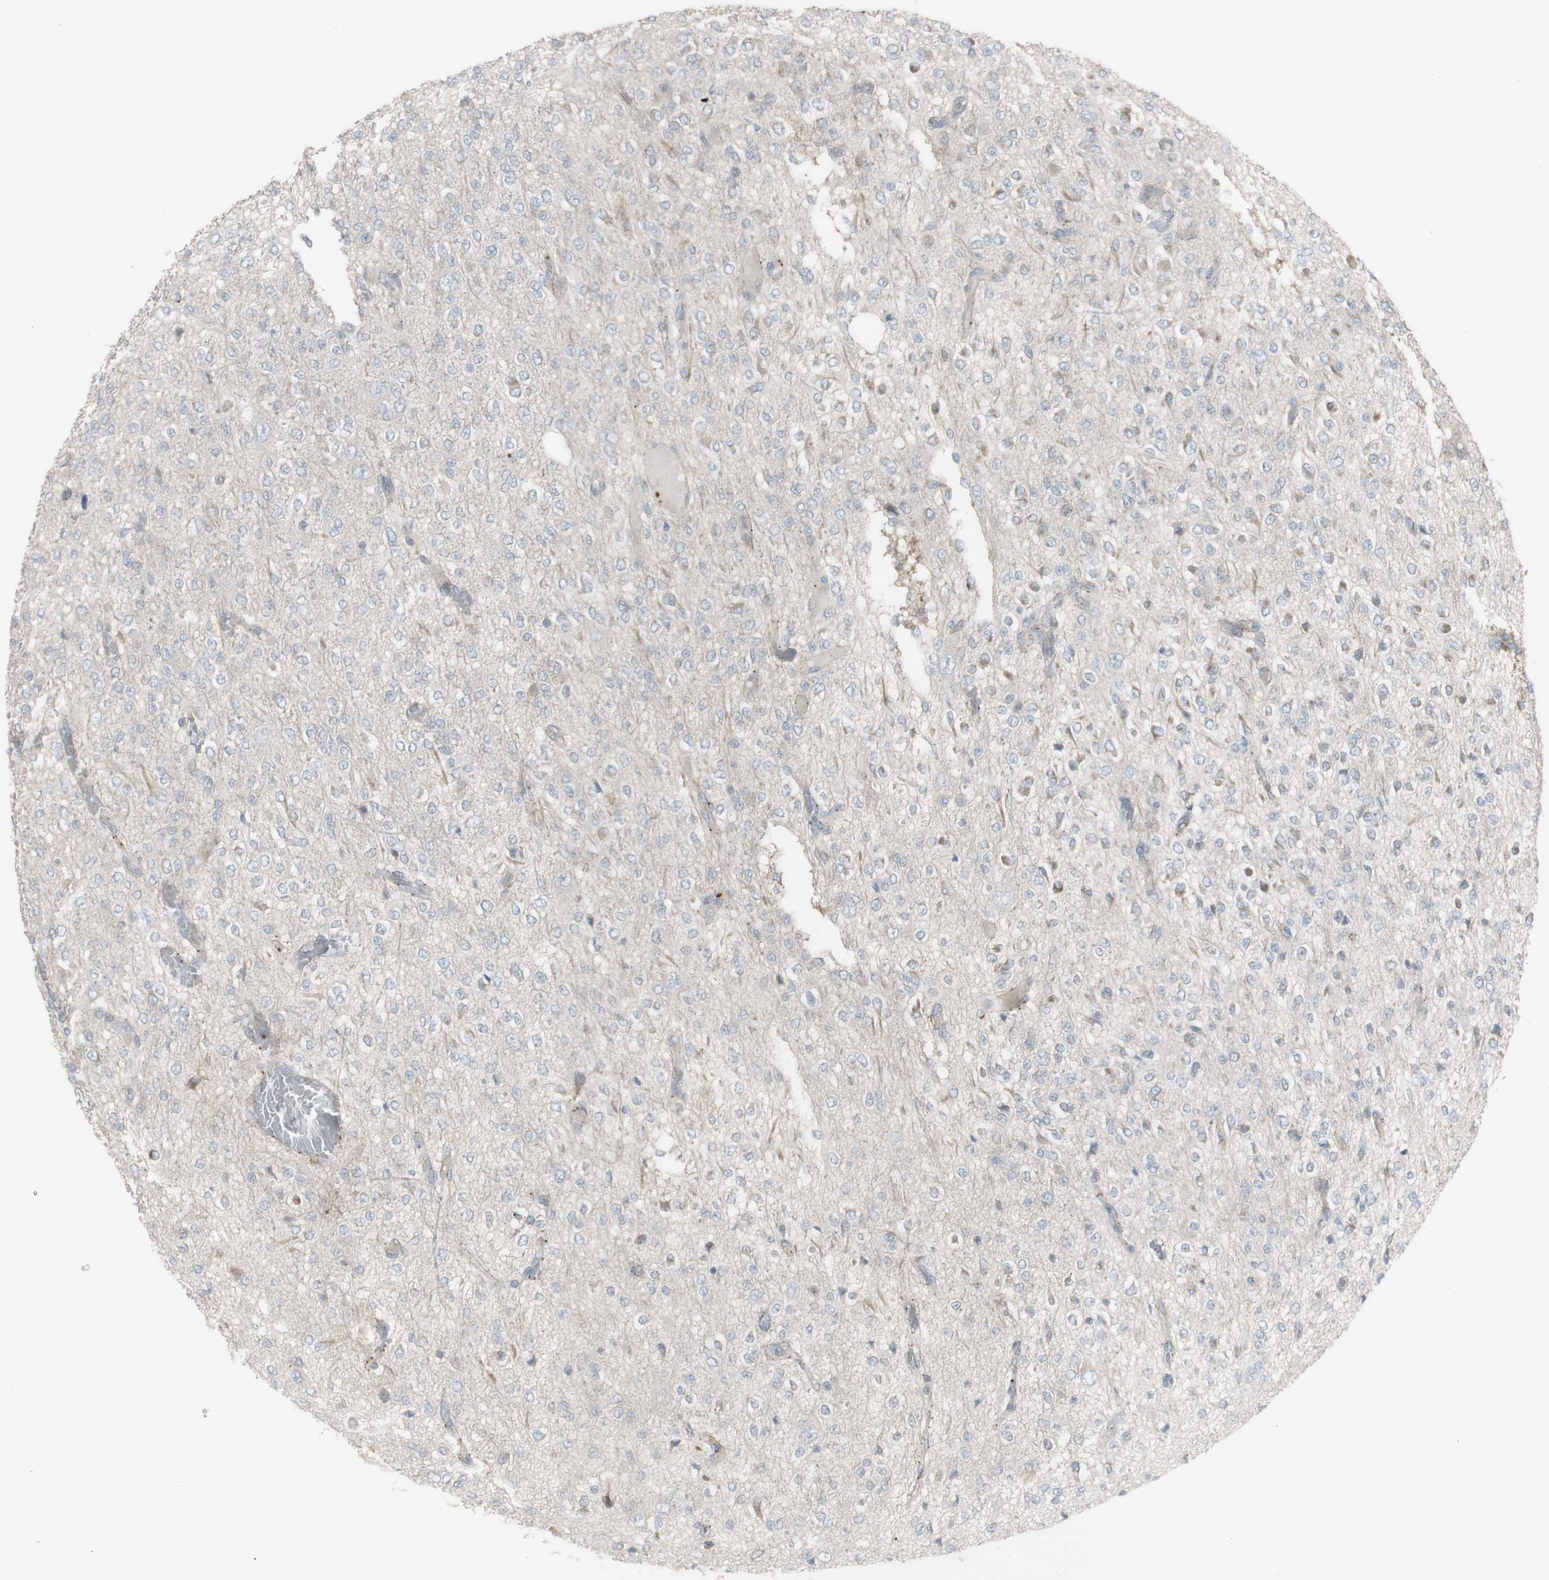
{"staining": {"intensity": "negative", "quantity": "none", "location": "none"}, "tissue": "glioma", "cell_type": "Tumor cells", "image_type": "cancer", "snomed": [{"axis": "morphology", "description": "Glioma, malignant, Low grade"}, {"axis": "topography", "description": "Brain"}], "caption": "An image of human malignant glioma (low-grade) is negative for staining in tumor cells.", "gene": "GALNT6", "patient": {"sex": "male", "age": 38}}